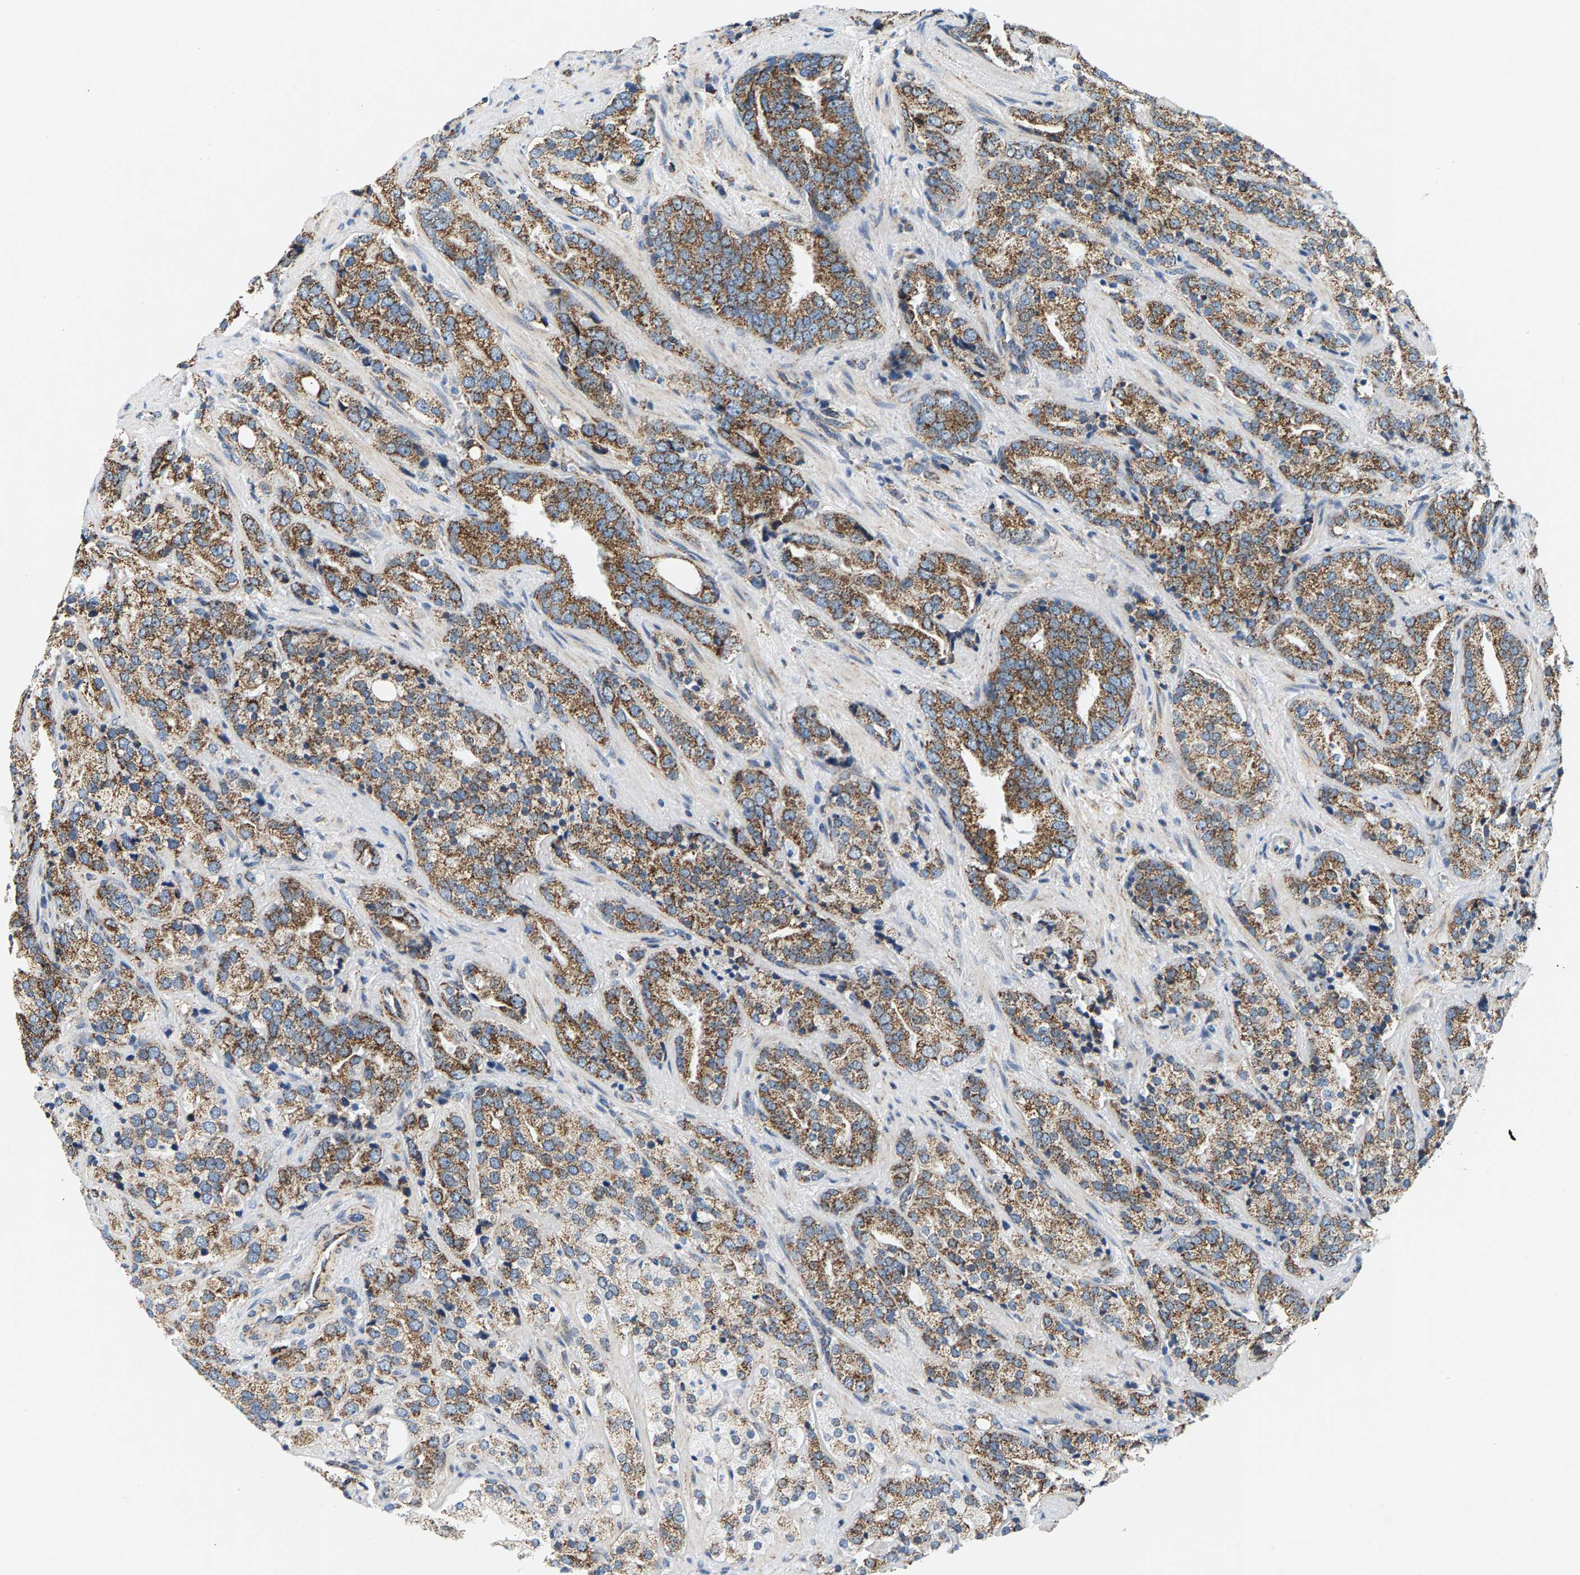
{"staining": {"intensity": "moderate", "quantity": ">75%", "location": "cytoplasmic/membranous"}, "tissue": "prostate cancer", "cell_type": "Tumor cells", "image_type": "cancer", "snomed": [{"axis": "morphology", "description": "Adenocarcinoma, High grade"}, {"axis": "topography", "description": "Prostate"}], "caption": "The immunohistochemical stain highlights moderate cytoplasmic/membranous positivity in tumor cells of prostate cancer tissue.", "gene": "PDE1A", "patient": {"sex": "male", "age": 71}}